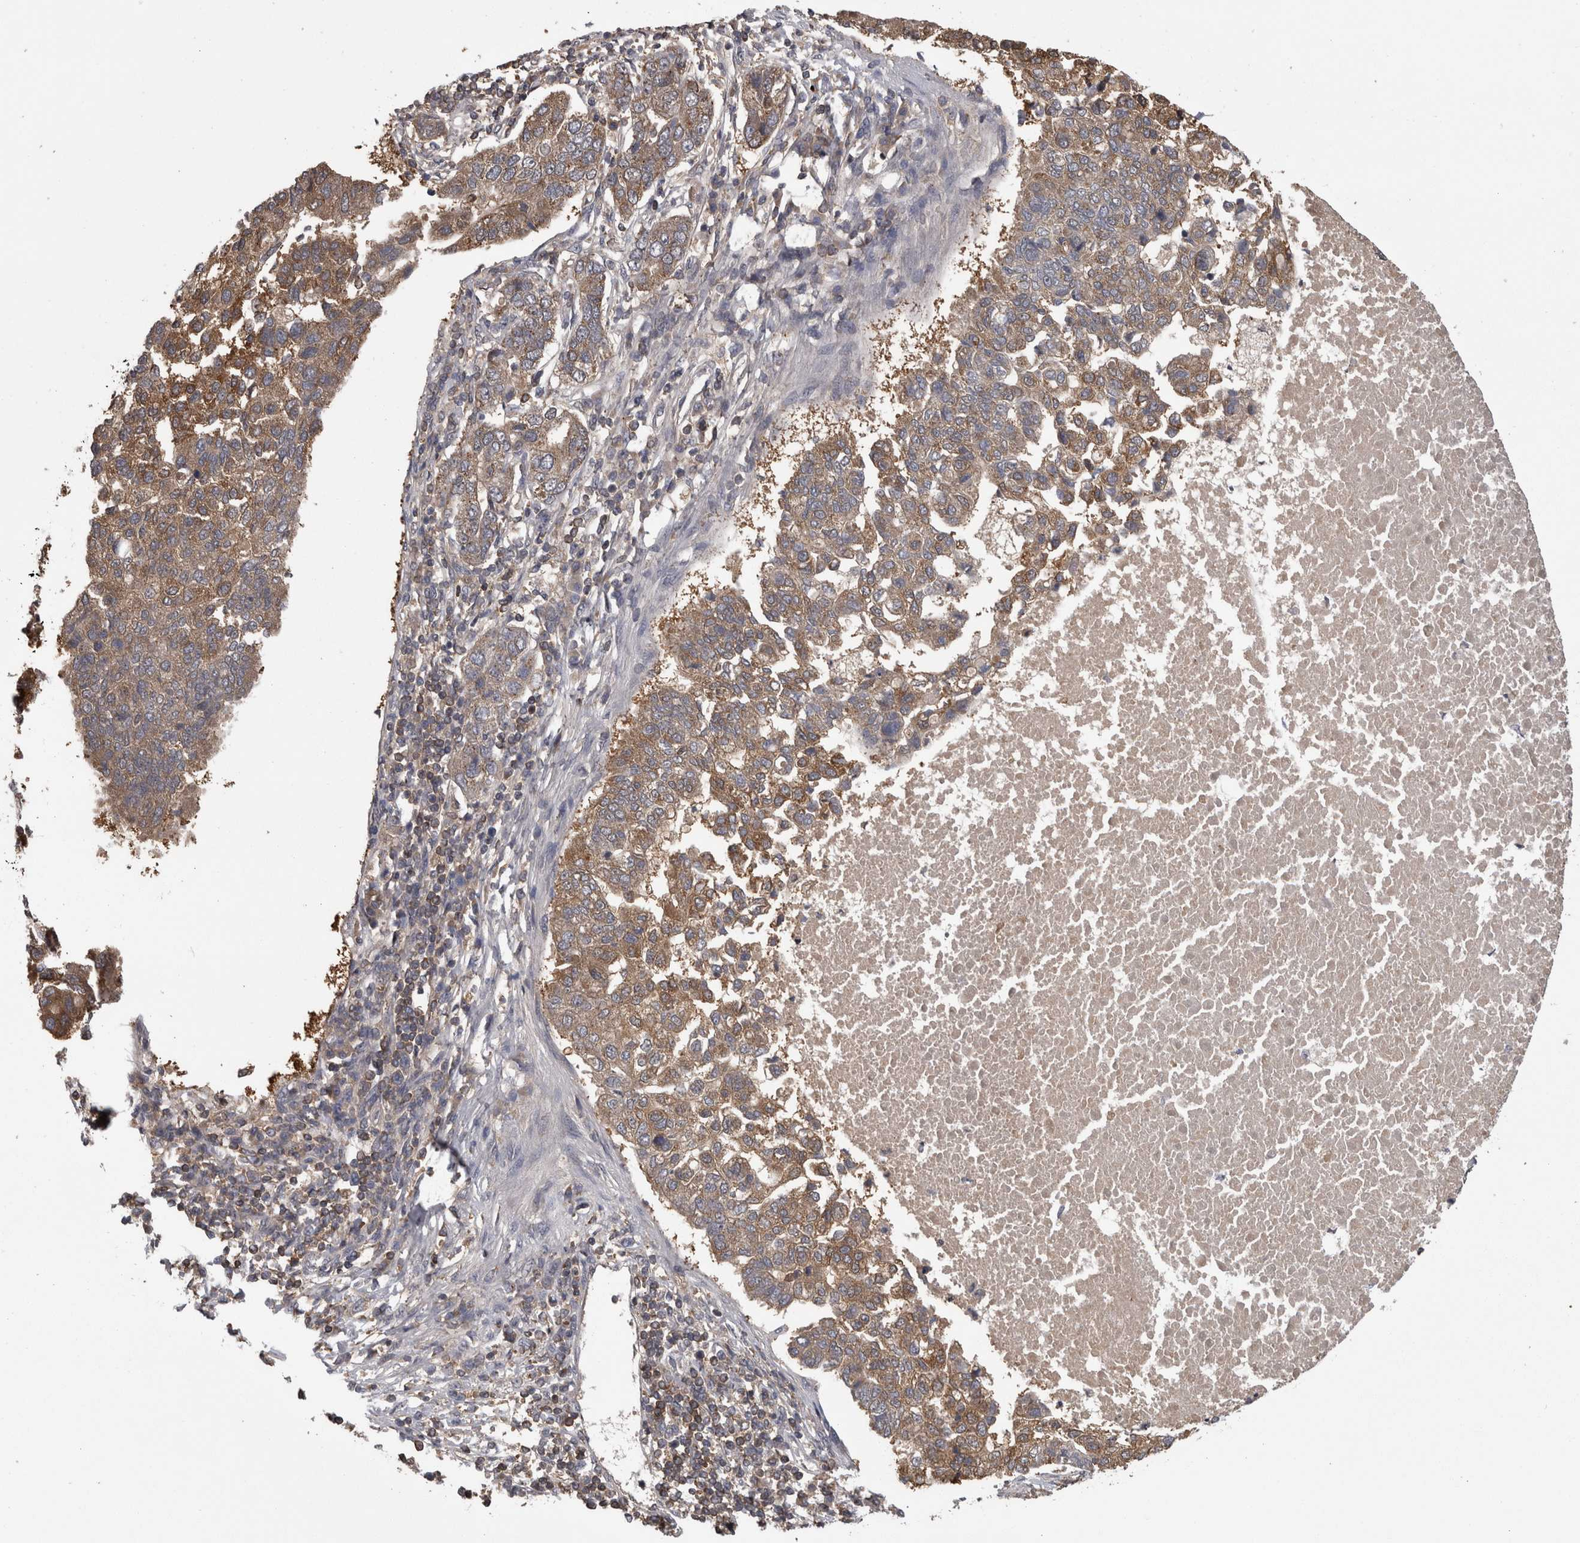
{"staining": {"intensity": "moderate", "quantity": ">75%", "location": "cytoplasmic/membranous"}, "tissue": "pancreatic cancer", "cell_type": "Tumor cells", "image_type": "cancer", "snomed": [{"axis": "morphology", "description": "Adenocarcinoma, NOS"}, {"axis": "topography", "description": "Pancreas"}], "caption": "Pancreatic cancer tissue demonstrates moderate cytoplasmic/membranous expression in approximately >75% of tumor cells, visualized by immunohistochemistry.", "gene": "APRT", "patient": {"sex": "female", "age": 61}}